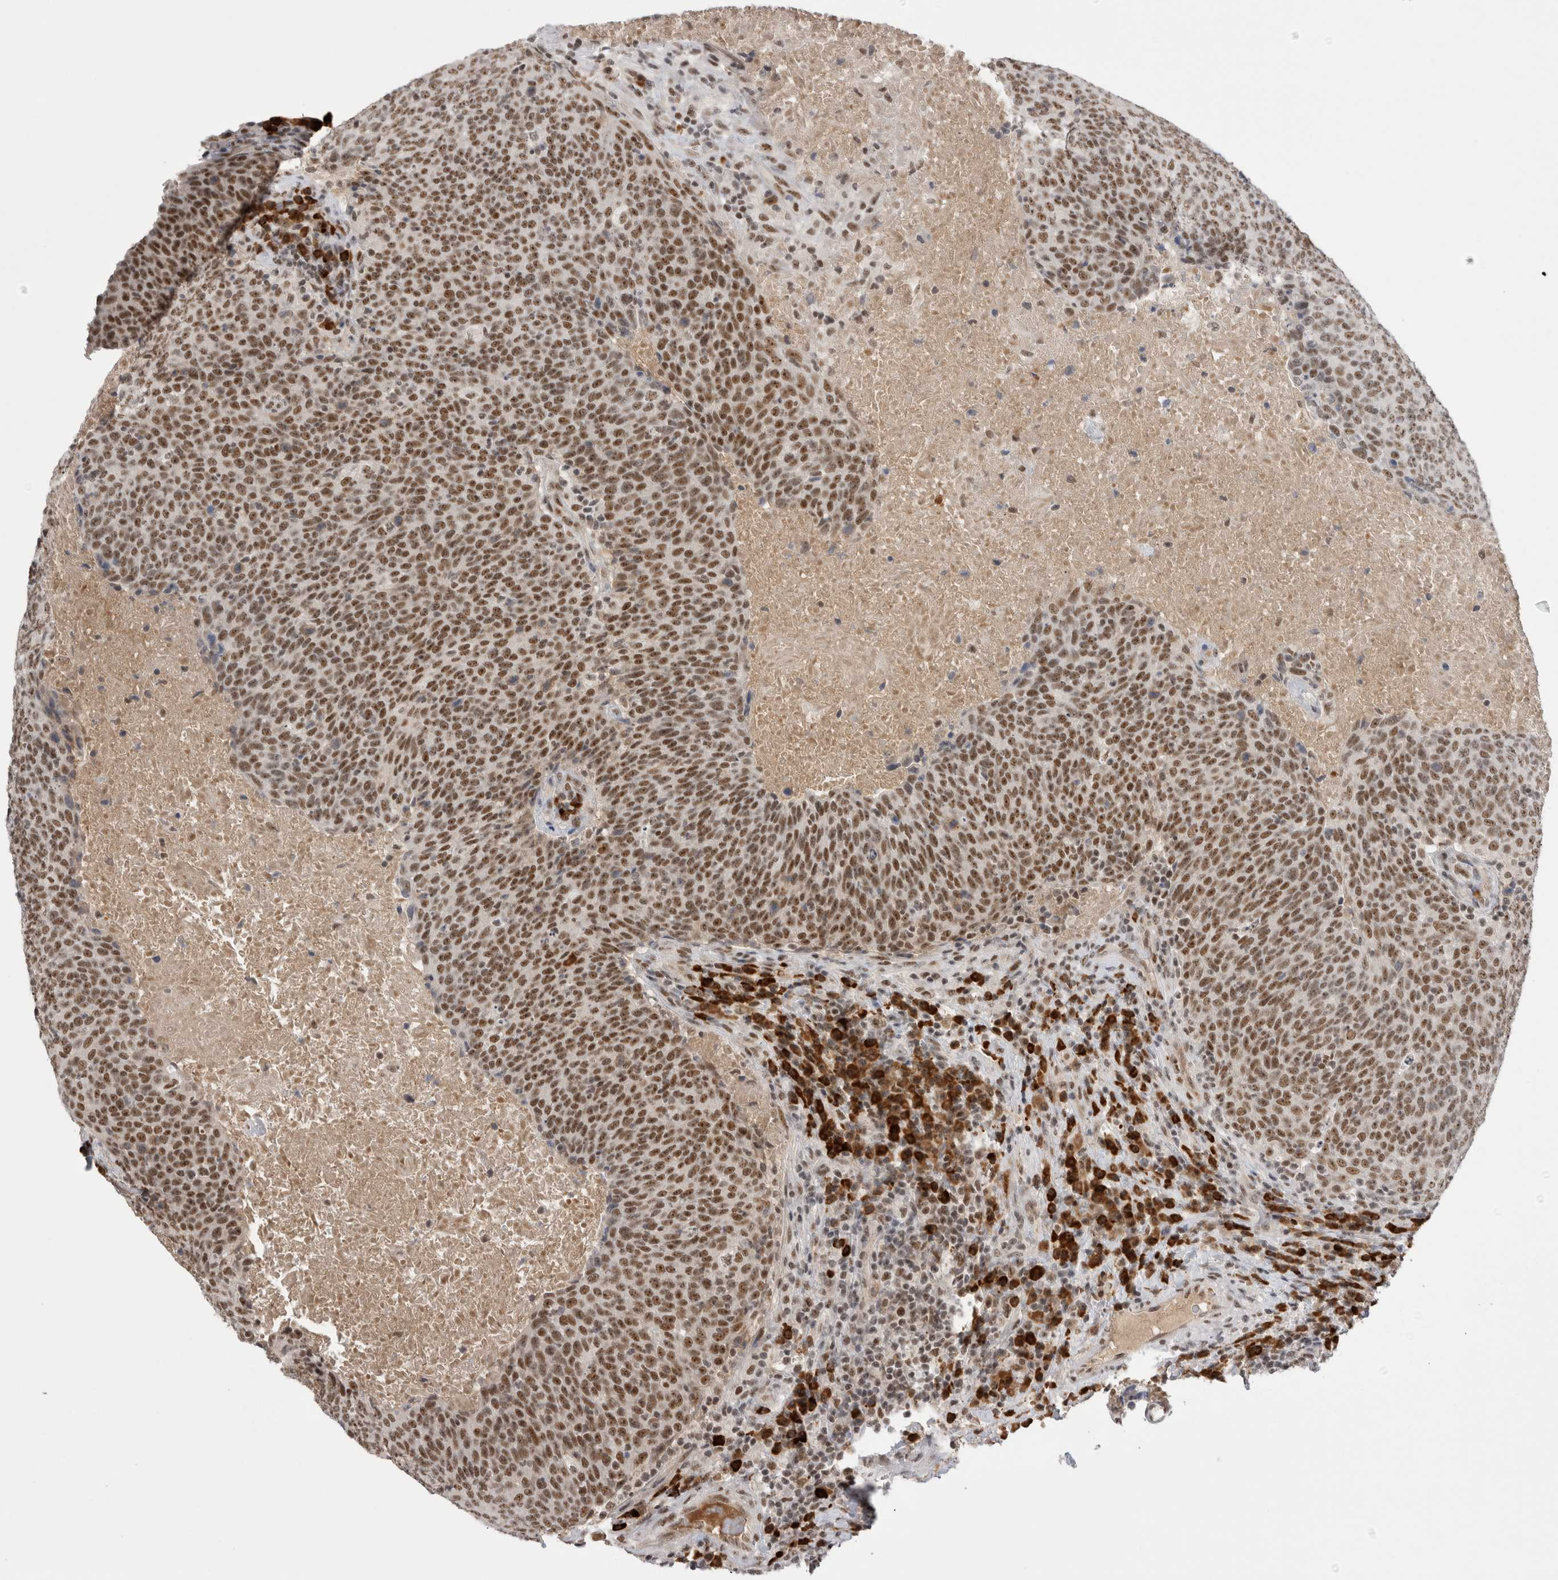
{"staining": {"intensity": "moderate", "quantity": ">75%", "location": "nuclear"}, "tissue": "head and neck cancer", "cell_type": "Tumor cells", "image_type": "cancer", "snomed": [{"axis": "morphology", "description": "Squamous cell carcinoma, NOS"}, {"axis": "morphology", "description": "Squamous cell carcinoma, metastatic, NOS"}, {"axis": "topography", "description": "Lymph node"}, {"axis": "topography", "description": "Head-Neck"}], "caption": "A brown stain labels moderate nuclear positivity of a protein in human squamous cell carcinoma (head and neck) tumor cells.", "gene": "ZNF24", "patient": {"sex": "male", "age": 62}}